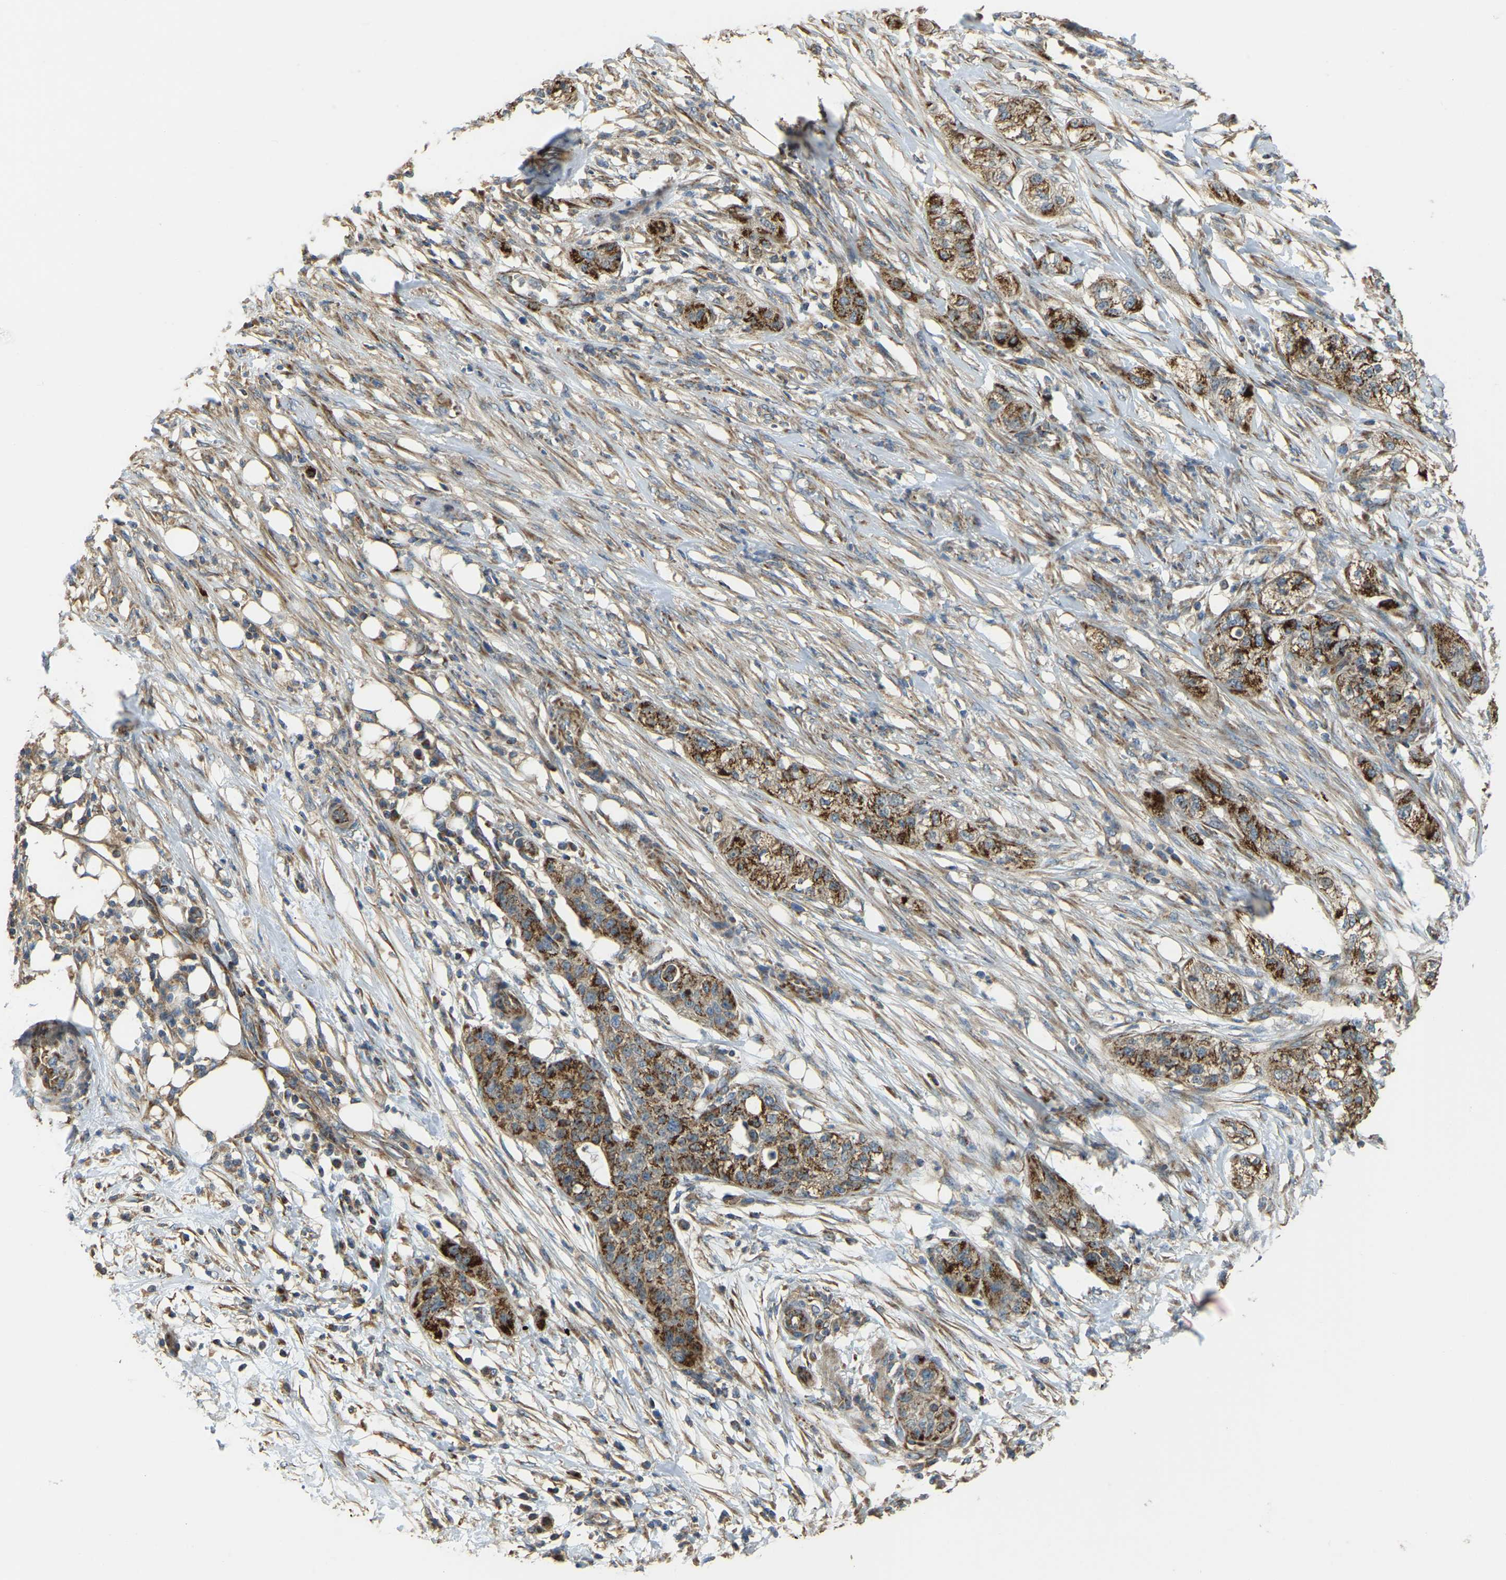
{"staining": {"intensity": "strong", "quantity": ">75%", "location": "cytoplasmic/membranous"}, "tissue": "pancreatic cancer", "cell_type": "Tumor cells", "image_type": "cancer", "snomed": [{"axis": "morphology", "description": "Adenocarcinoma, NOS"}, {"axis": "topography", "description": "Pancreas"}], "caption": "DAB (3,3'-diaminobenzidine) immunohistochemical staining of human pancreatic cancer (adenocarcinoma) exhibits strong cytoplasmic/membranous protein expression in about >75% of tumor cells.", "gene": "PSMD7", "patient": {"sex": "female", "age": 78}}